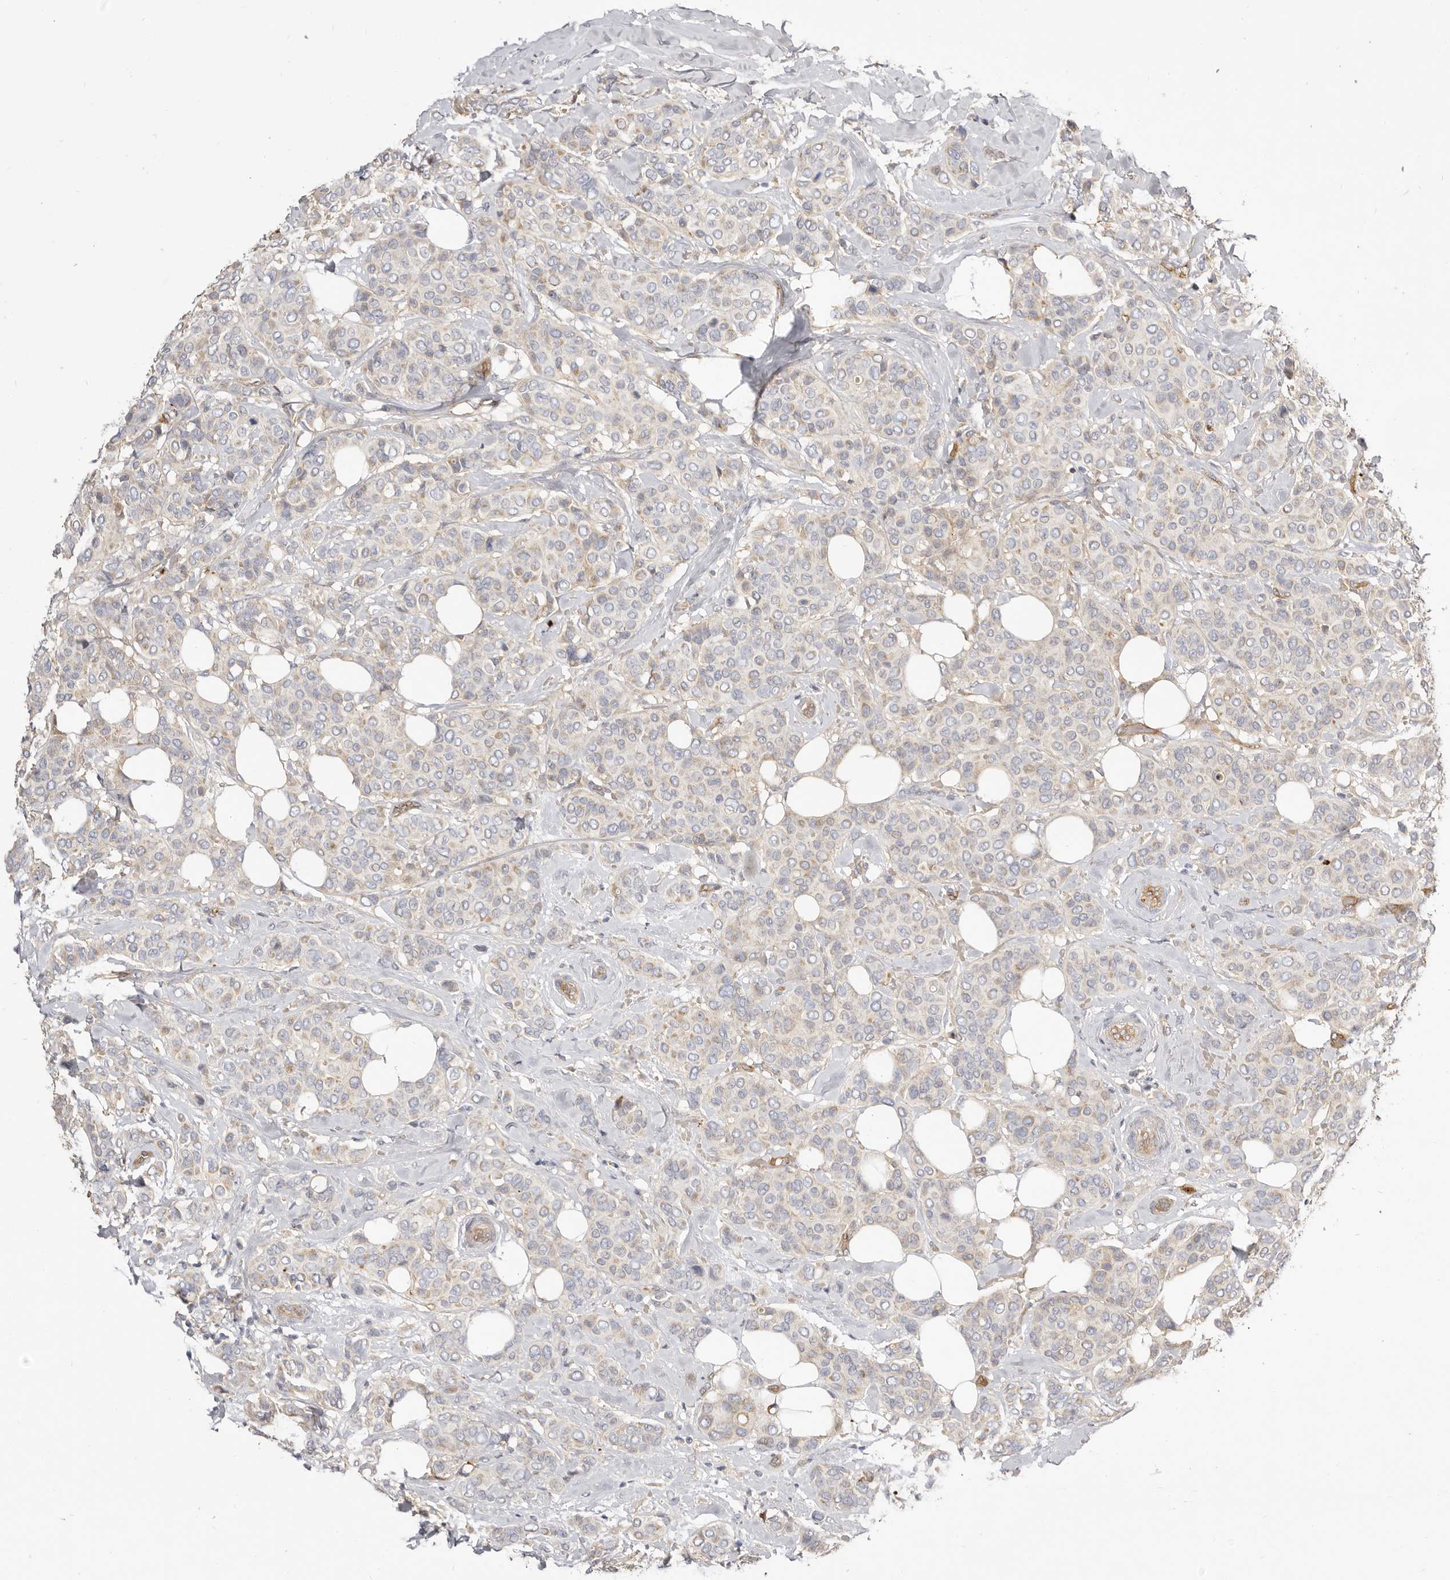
{"staining": {"intensity": "weak", "quantity": "25%-75%", "location": "cytoplasmic/membranous"}, "tissue": "breast cancer", "cell_type": "Tumor cells", "image_type": "cancer", "snomed": [{"axis": "morphology", "description": "Lobular carcinoma"}, {"axis": "topography", "description": "Breast"}], "caption": "Lobular carcinoma (breast) tissue shows weak cytoplasmic/membranous staining in approximately 25%-75% of tumor cells", "gene": "ADAMTS9", "patient": {"sex": "female", "age": 51}}